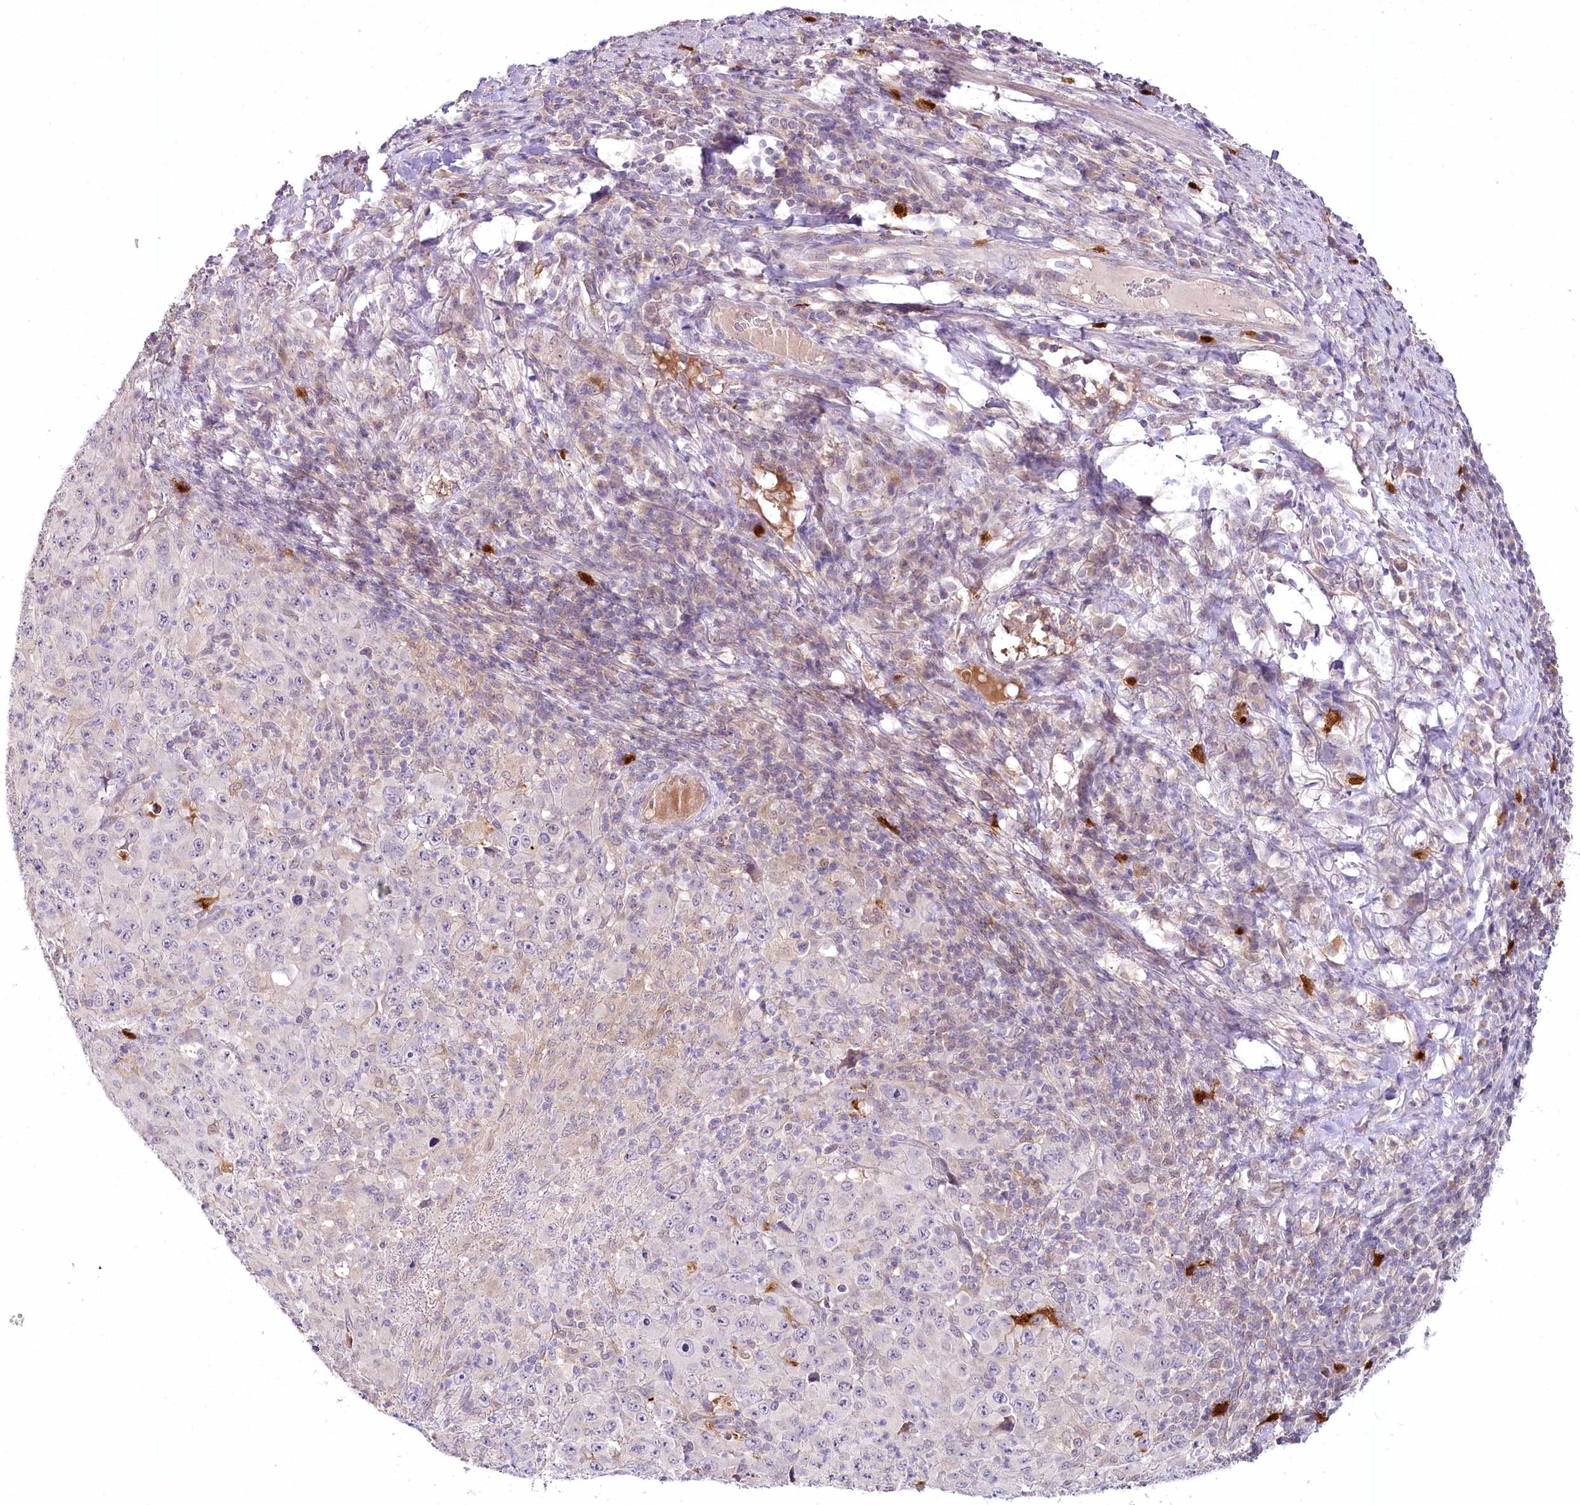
{"staining": {"intensity": "negative", "quantity": "none", "location": "none"}, "tissue": "melanoma", "cell_type": "Tumor cells", "image_type": "cancer", "snomed": [{"axis": "morphology", "description": "Malignant melanoma, Metastatic site"}, {"axis": "topography", "description": "Skin"}], "caption": "Immunohistochemical staining of melanoma displays no significant staining in tumor cells.", "gene": "VWA5A", "patient": {"sex": "female", "age": 56}}